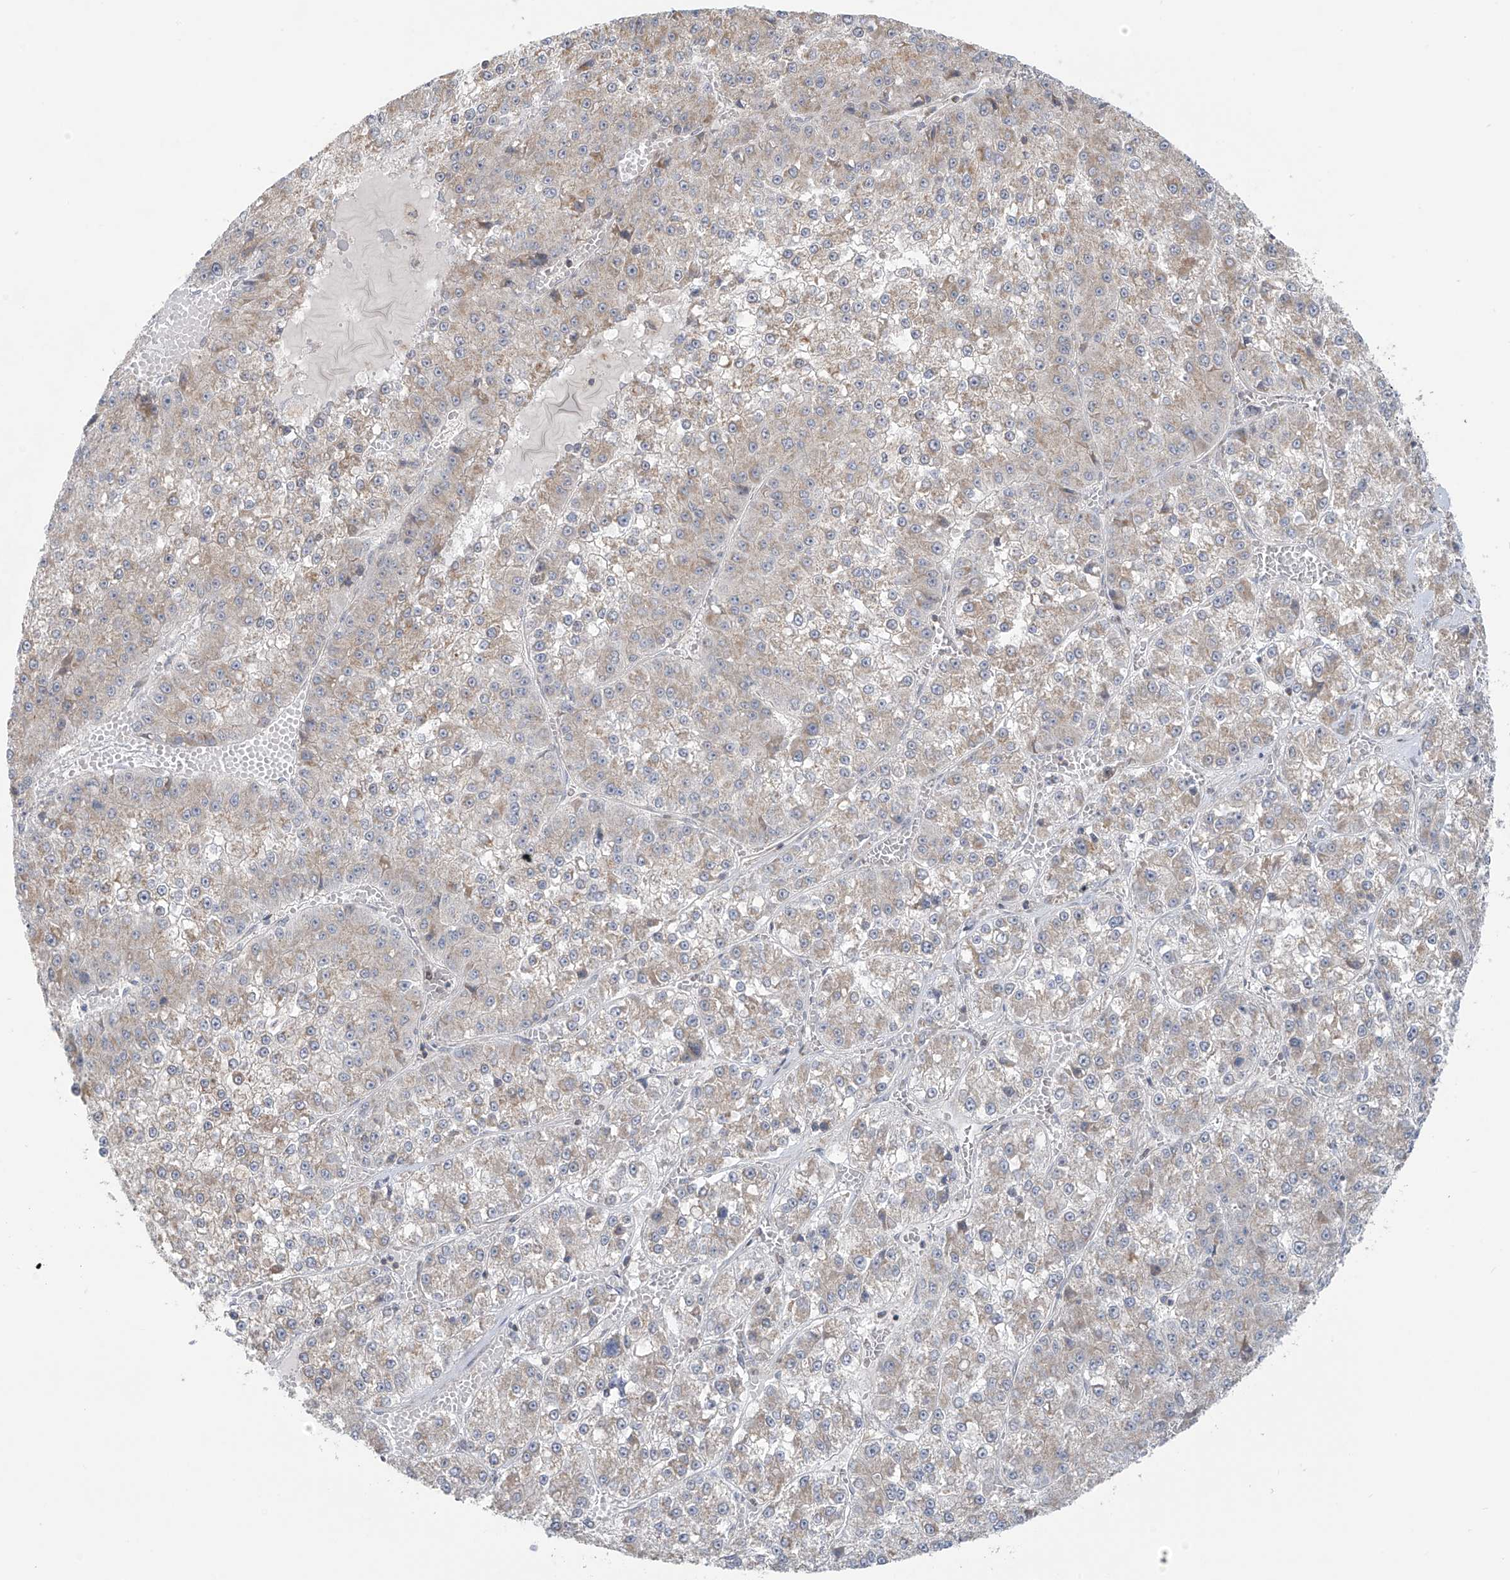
{"staining": {"intensity": "negative", "quantity": "none", "location": "none"}, "tissue": "liver cancer", "cell_type": "Tumor cells", "image_type": "cancer", "snomed": [{"axis": "morphology", "description": "Carcinoma, Hepatocellular, NOS"}, {"axis": "topography", "description": "Liver"}], "caption": "High power microscopy micrograph of an immunohistochemistry (IHC) photomicrograph of hepatocellular carcinoma (liver), revealing no significant positivity in tumor cells.", "gene": "HDDC2", "patient": {"sex": "female", "age": 73}}